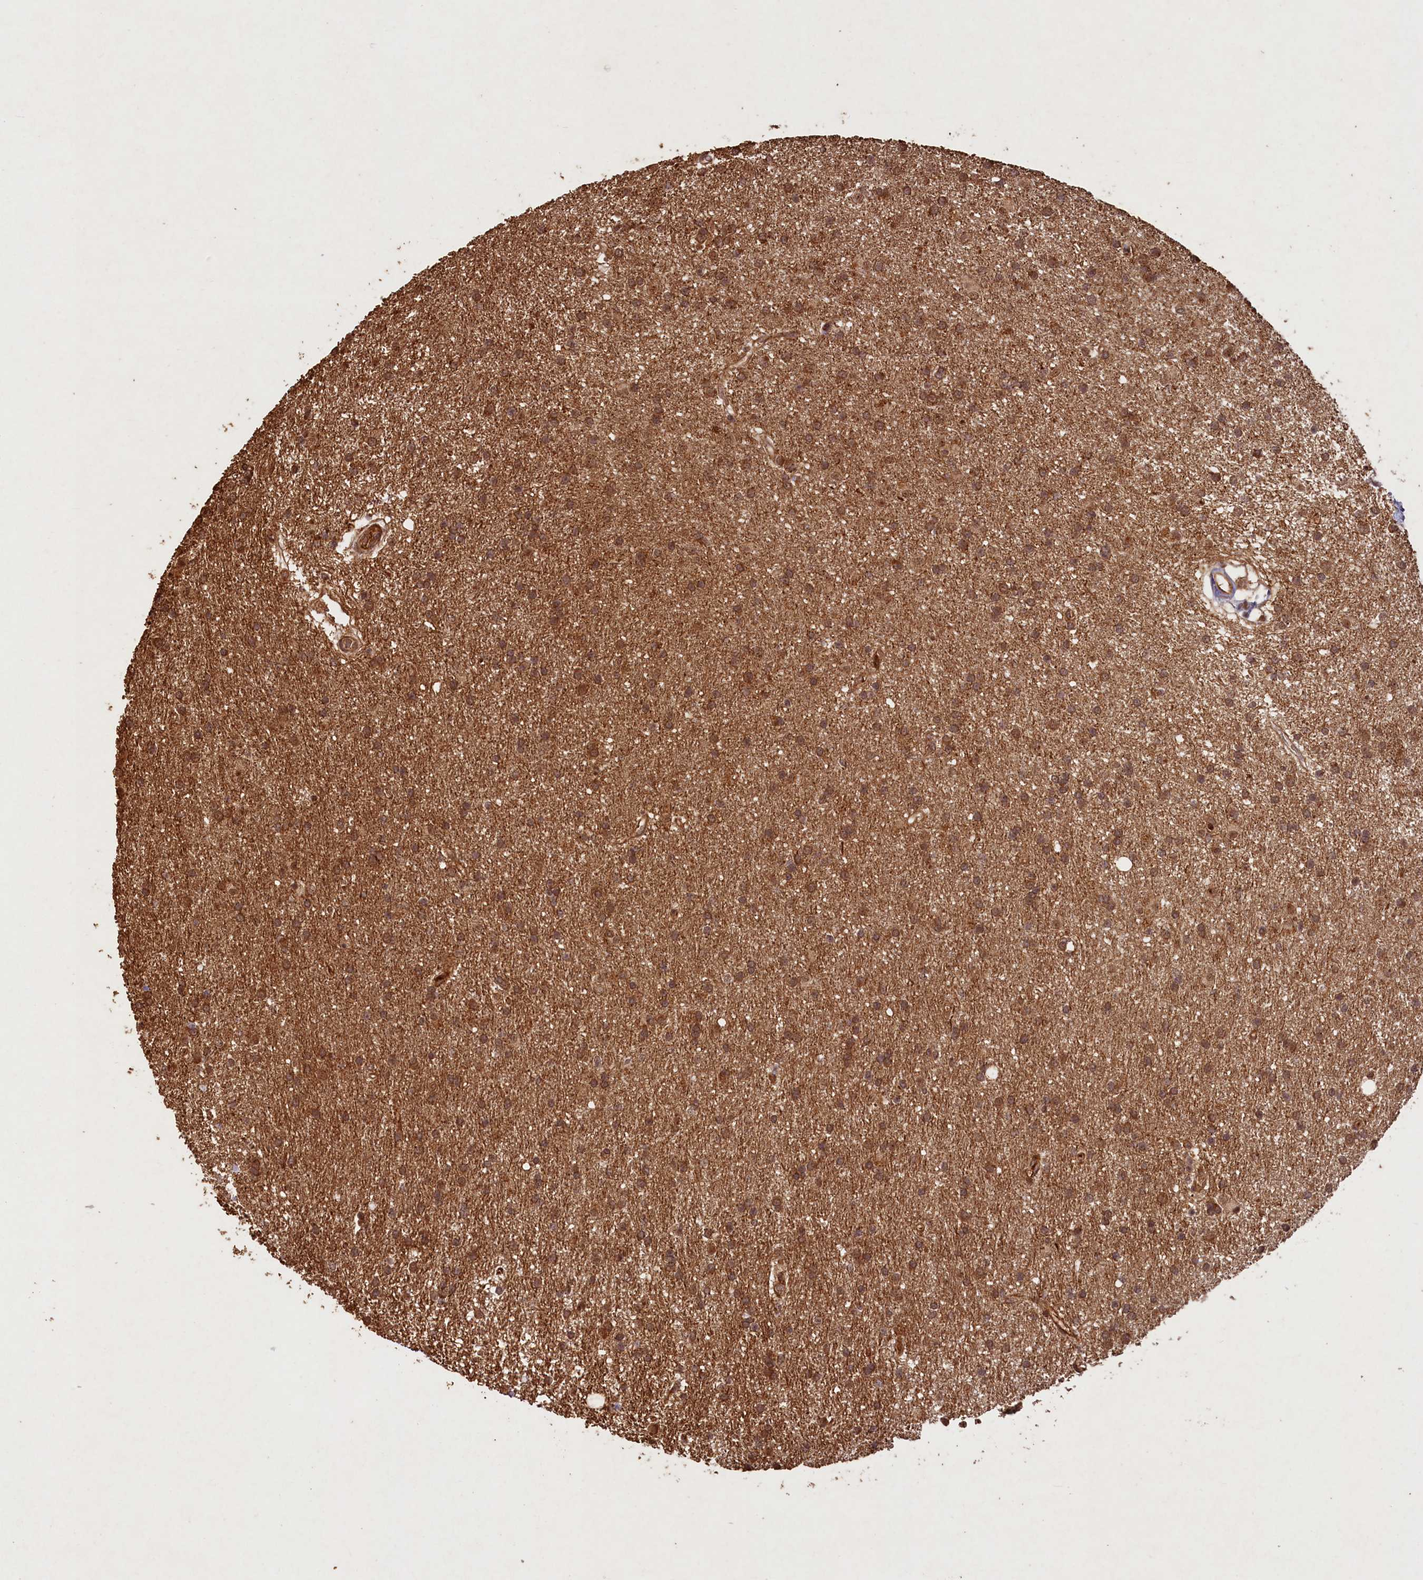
{"staining": {"intensity": "moderate", "quantity": ">75%", "location": "cytoplasmic/membranous,nuclear"}, "tissue": "glioma", "cell_type": "Tumor cells", "image_type": "cancer", "snomed": [{"axis": "morphology", "description": "Glioma, malignant, High grade"}, {"axis": "topography", "description": "Brain"}], "caption": "An immunohistochemistry photomicrograph of neoplastic tissue is shown. Protein staining in brown shows moderate cytoplasmic/membranous and nuclear positivity in glioma within tumor cells. (IHC, brightfield microscopy, high magnification).", "gene": "SHPRH", "patient": {"sex": "male", "age": 77}}